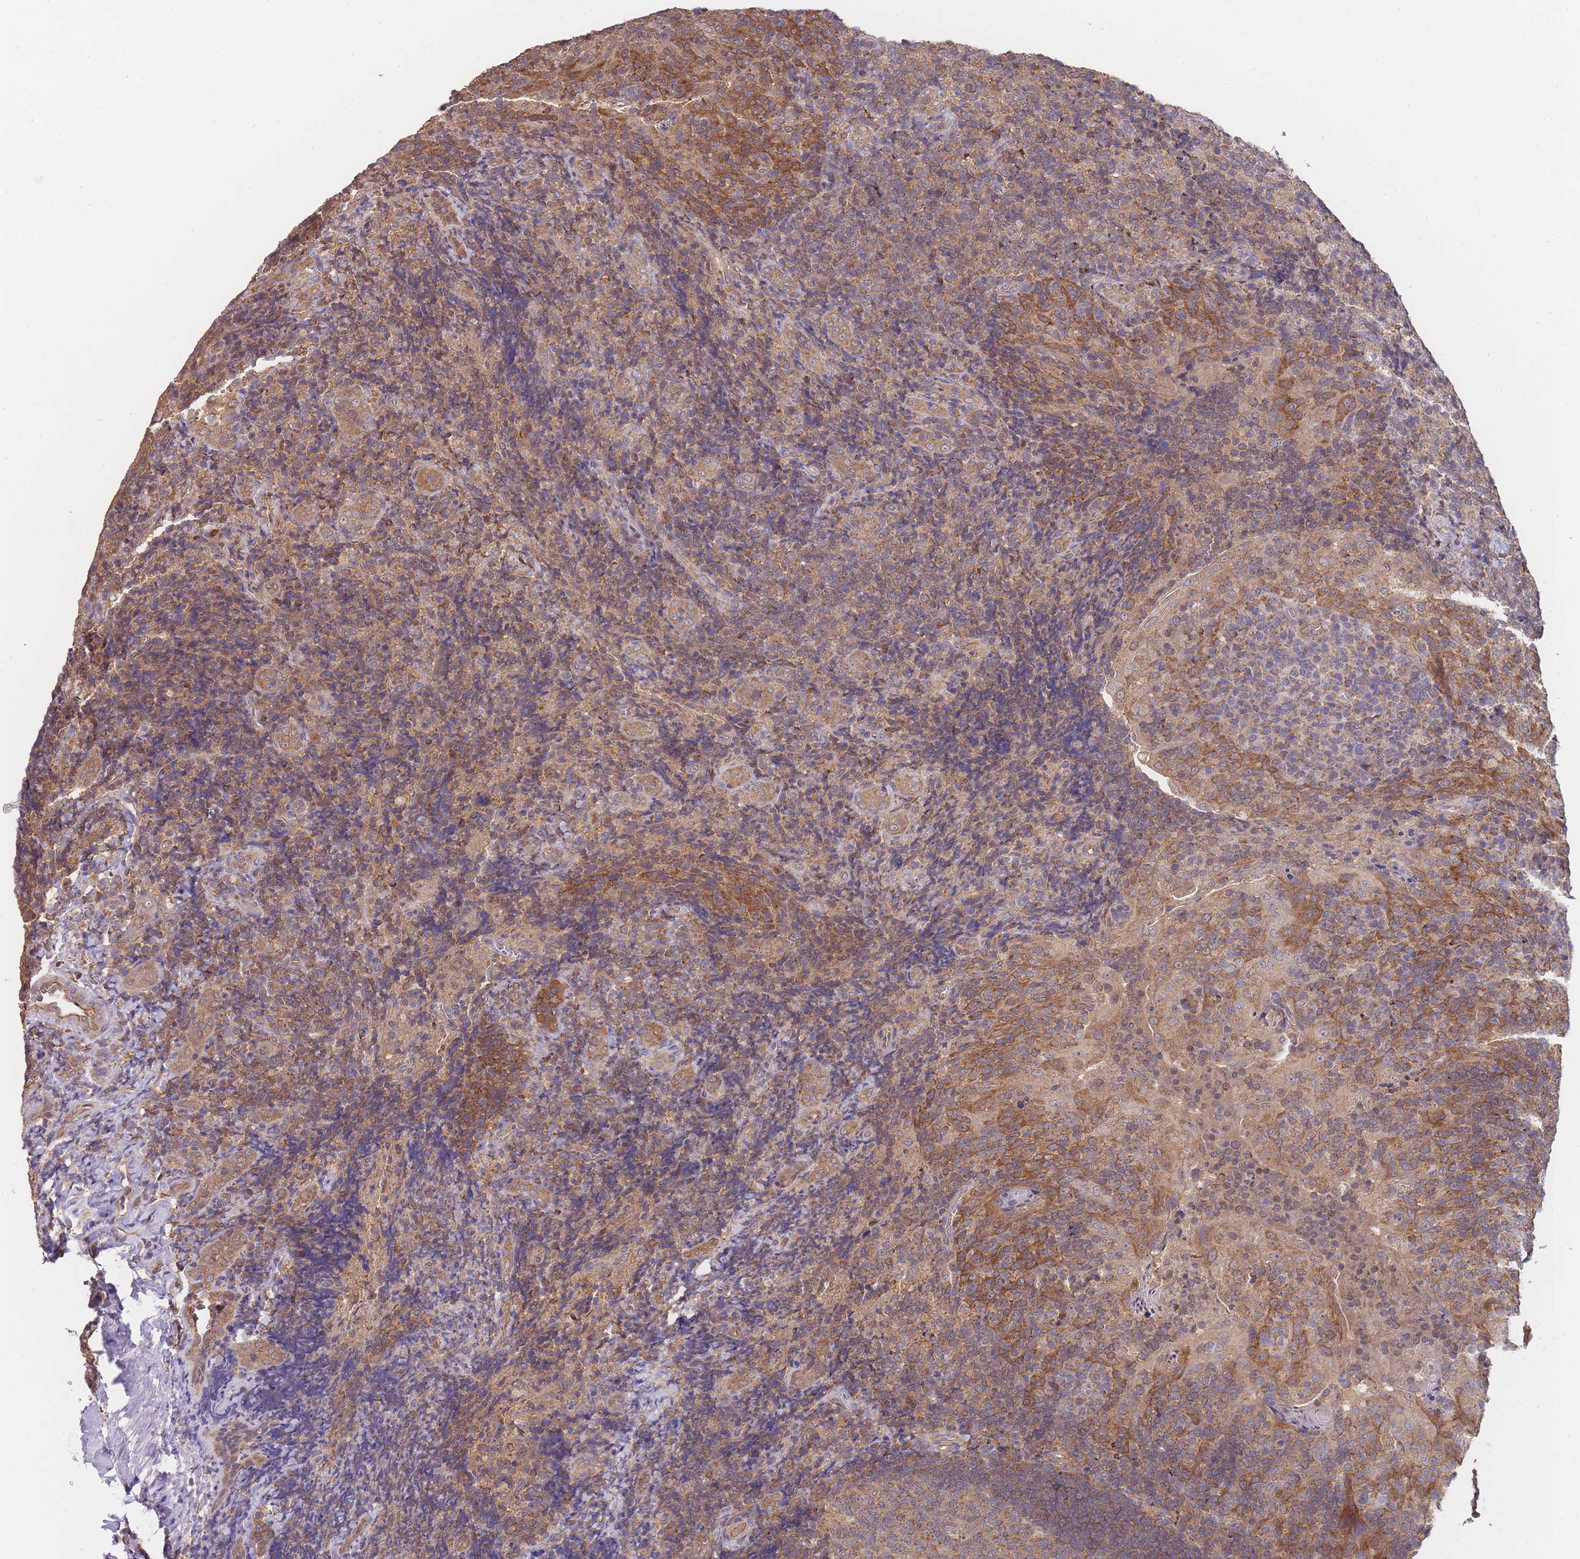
{"staining": {"intensity": "moderate", "quantity": ">75%", "location": "cytoplasmic/membranous"}, "tissue": "tonsil", "cell_type": "Germinal center cells", "image_type": "normal", "snomed": [{"axis": "morphology", "description": "Normal tissue, NOS"}, {"axis": "topography", "description": "Tonsil"}], "caption": "High-power microscopy captured an immunohistochemistry histopathology image of unremarkable tonsil, revealing moderate cytoplasmic/membranous staining in about >75% of germinal center cells.", "gene": "MRPS18B", "patient": {"sex": "male", "age": 17}}